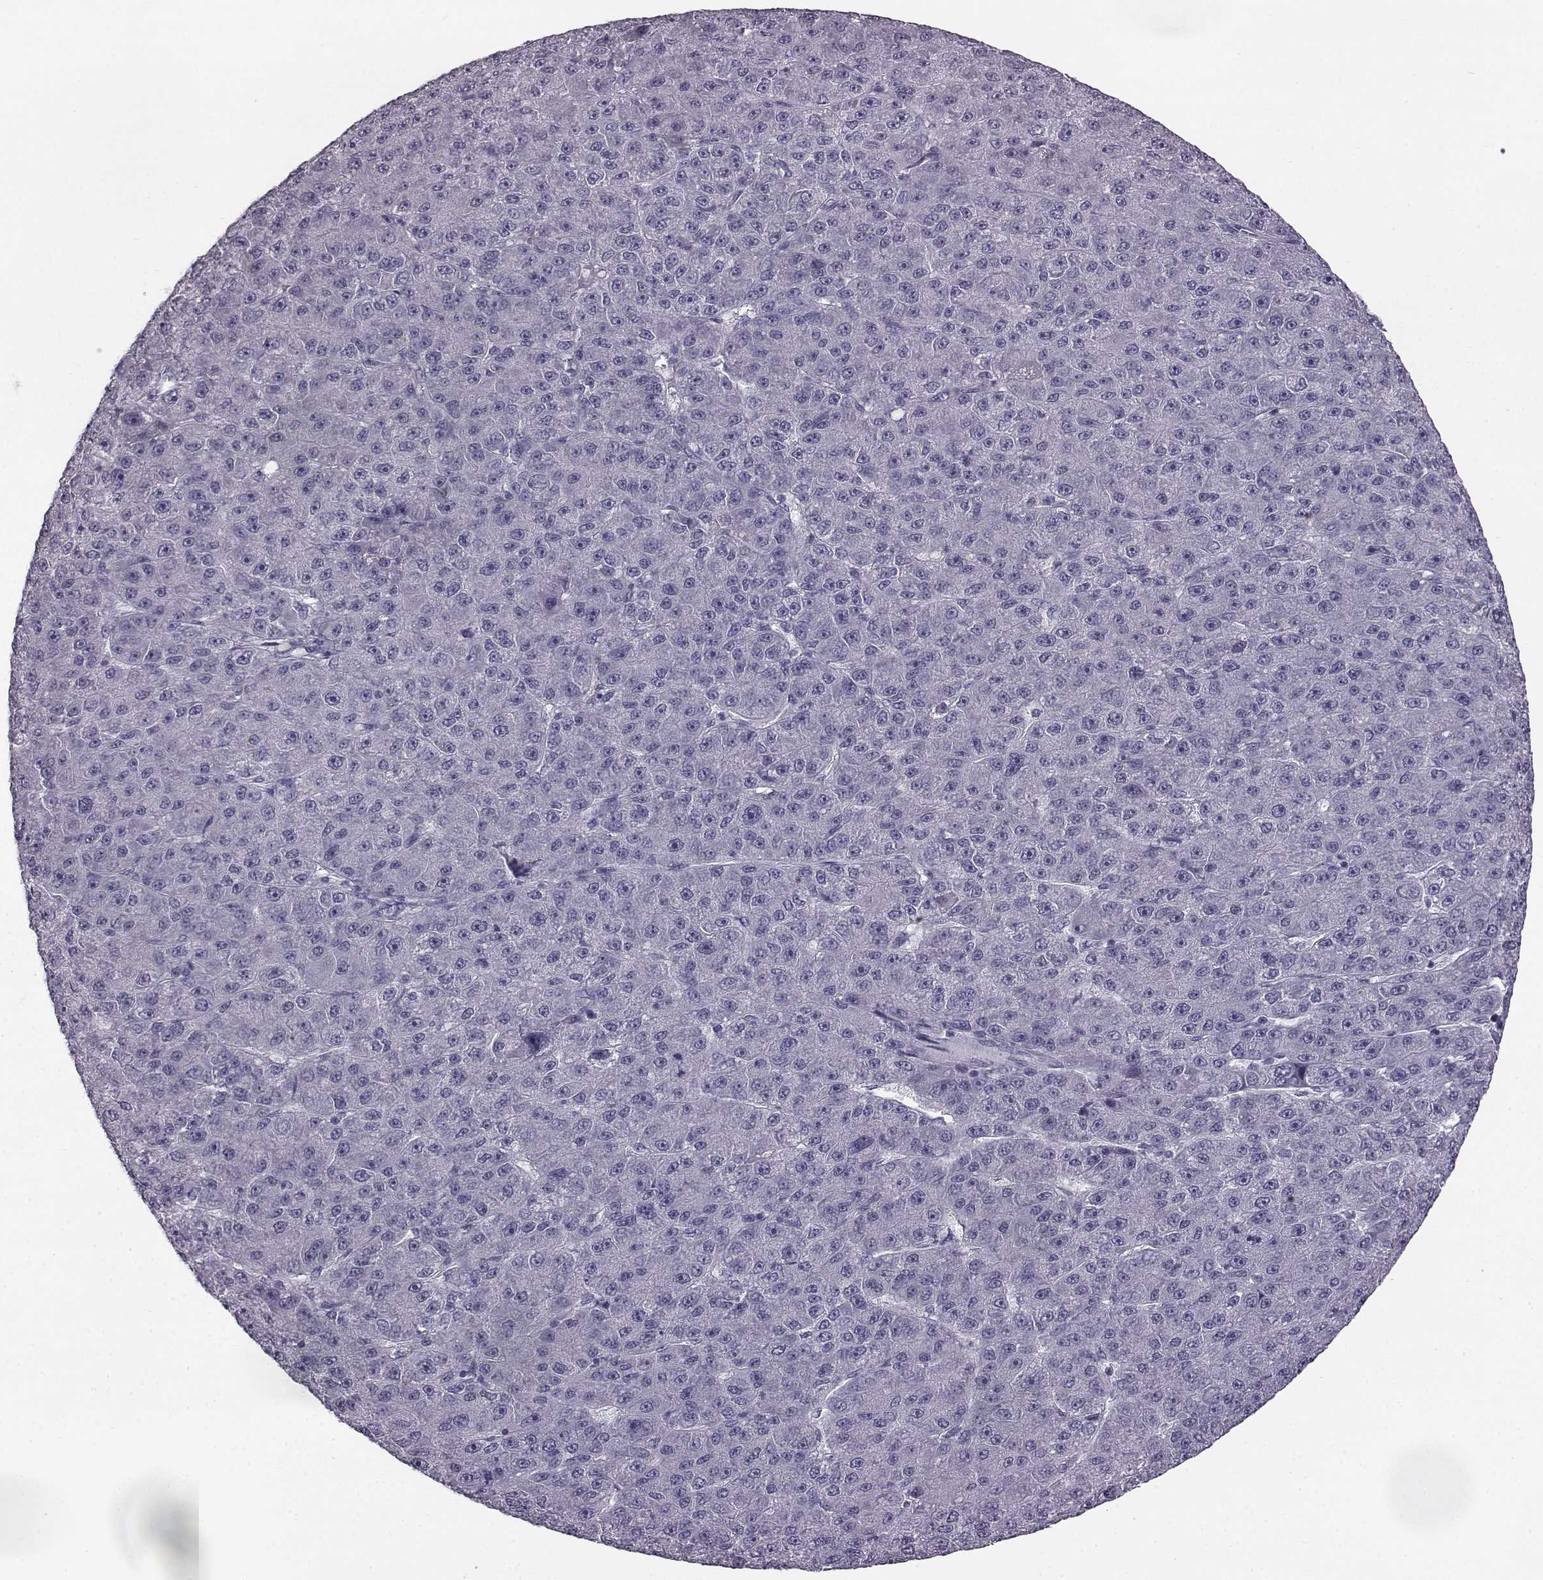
{"staining": {"intensity": "negative", "quantity": "none", "location": "none"}, "tissue": "liver cancer", "cell_type": "Tumor cells", "image_type": "cancer", "snomed": [{"axis": "morphology", "description": "Carcinoma, Hepatocellular, NOS"}, {"axis": "topography", "description": "Liver"}], "caption": "Histopathology image shows no significant protein positivity in tumor cells of liver cancer (hepatocellular carcinoma). (DAB (3,3'-diaminobenzidine) immunohistochemistry (IHC), high magnification).", "gene": "ODAD4", "patient": {"sex": "male", "age": 67}}